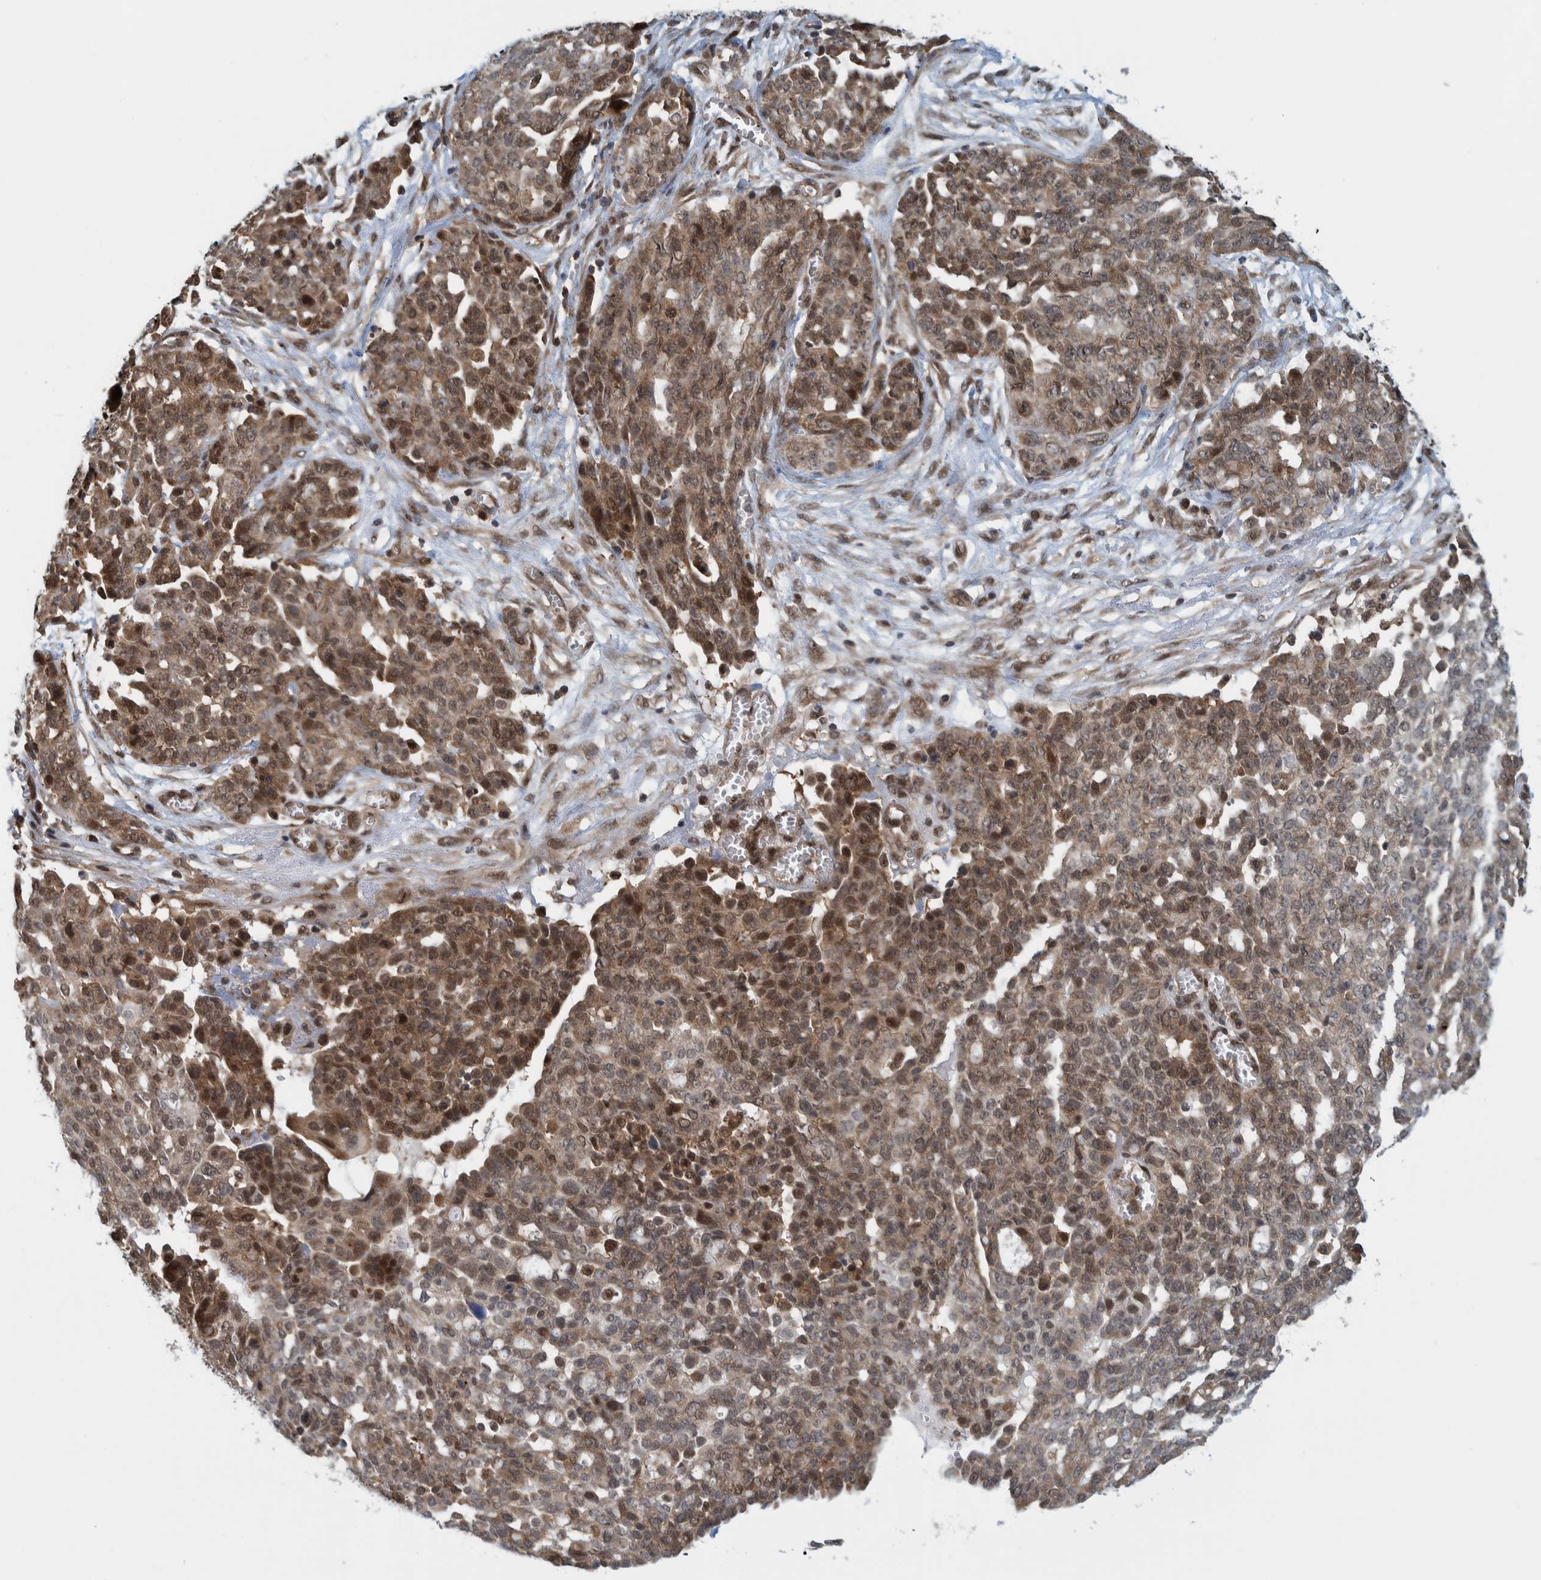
{"staining": {"intensity": "moderate", "quantity": "25%-75%", "location": "cytoplasmic/membranous,nuclear"}, "tissue": "ovarian cancer", "cell_type": "Tumor cells", "image_type": "cancer", "snomed": [{"axis": "morphology", "description": "Cystadenocarcinoma, serous, NOS"}, {"axis": "topography", "description": "Soft tissue"}, {"axis": "topography", "description": "Ovary"}], "caption": "Ovarian cancer was stained to show a protein in brown. There is medium levels of moderate cytoplasmic/membranous and nuclear positivity in approximately 25%-75% of tumor cells.", "gene": "COPS3", "patient": {"sex": "female", "age": 57}}